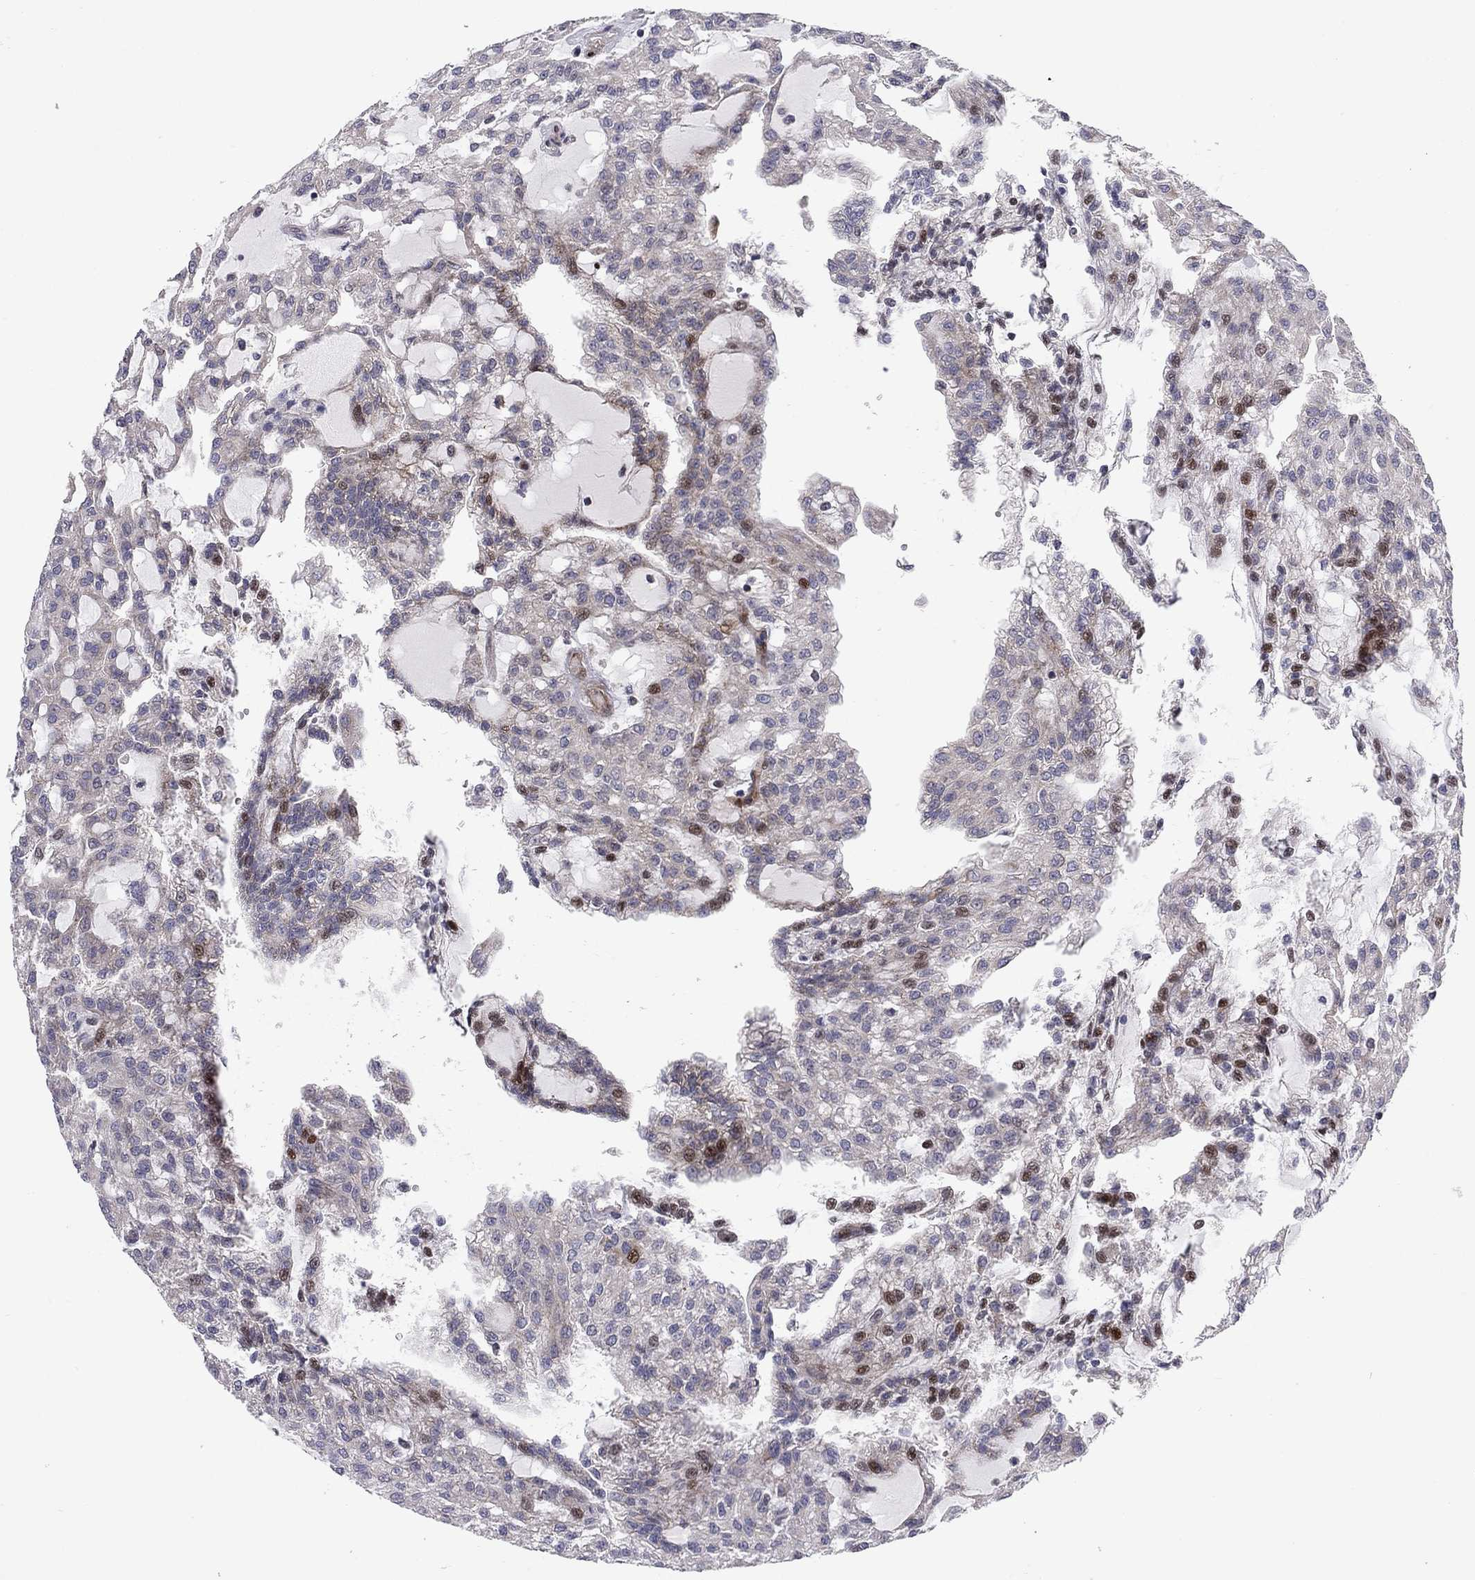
{"staining": {"intensity": "moderate", "quantity": "<25%", "location": "nuclear"}, "tissue": "renal cancer", "cell_type": "Tumor cells", "image_type": "cancer", "snomed": [{"axis": "morphology", "description": "Adenocarcinoma, NOS"}, {"axis": "topography", "description": "Kidney"}], "caption": "Tumor cells reveal low levels of moderate nuclear staining in about <25% of cells in human renal cancer. The protein is shown in brown color, while the nuclei are stained blue.", "gene": "MIOS", "patient": {"sex": "male", "age": 63}}